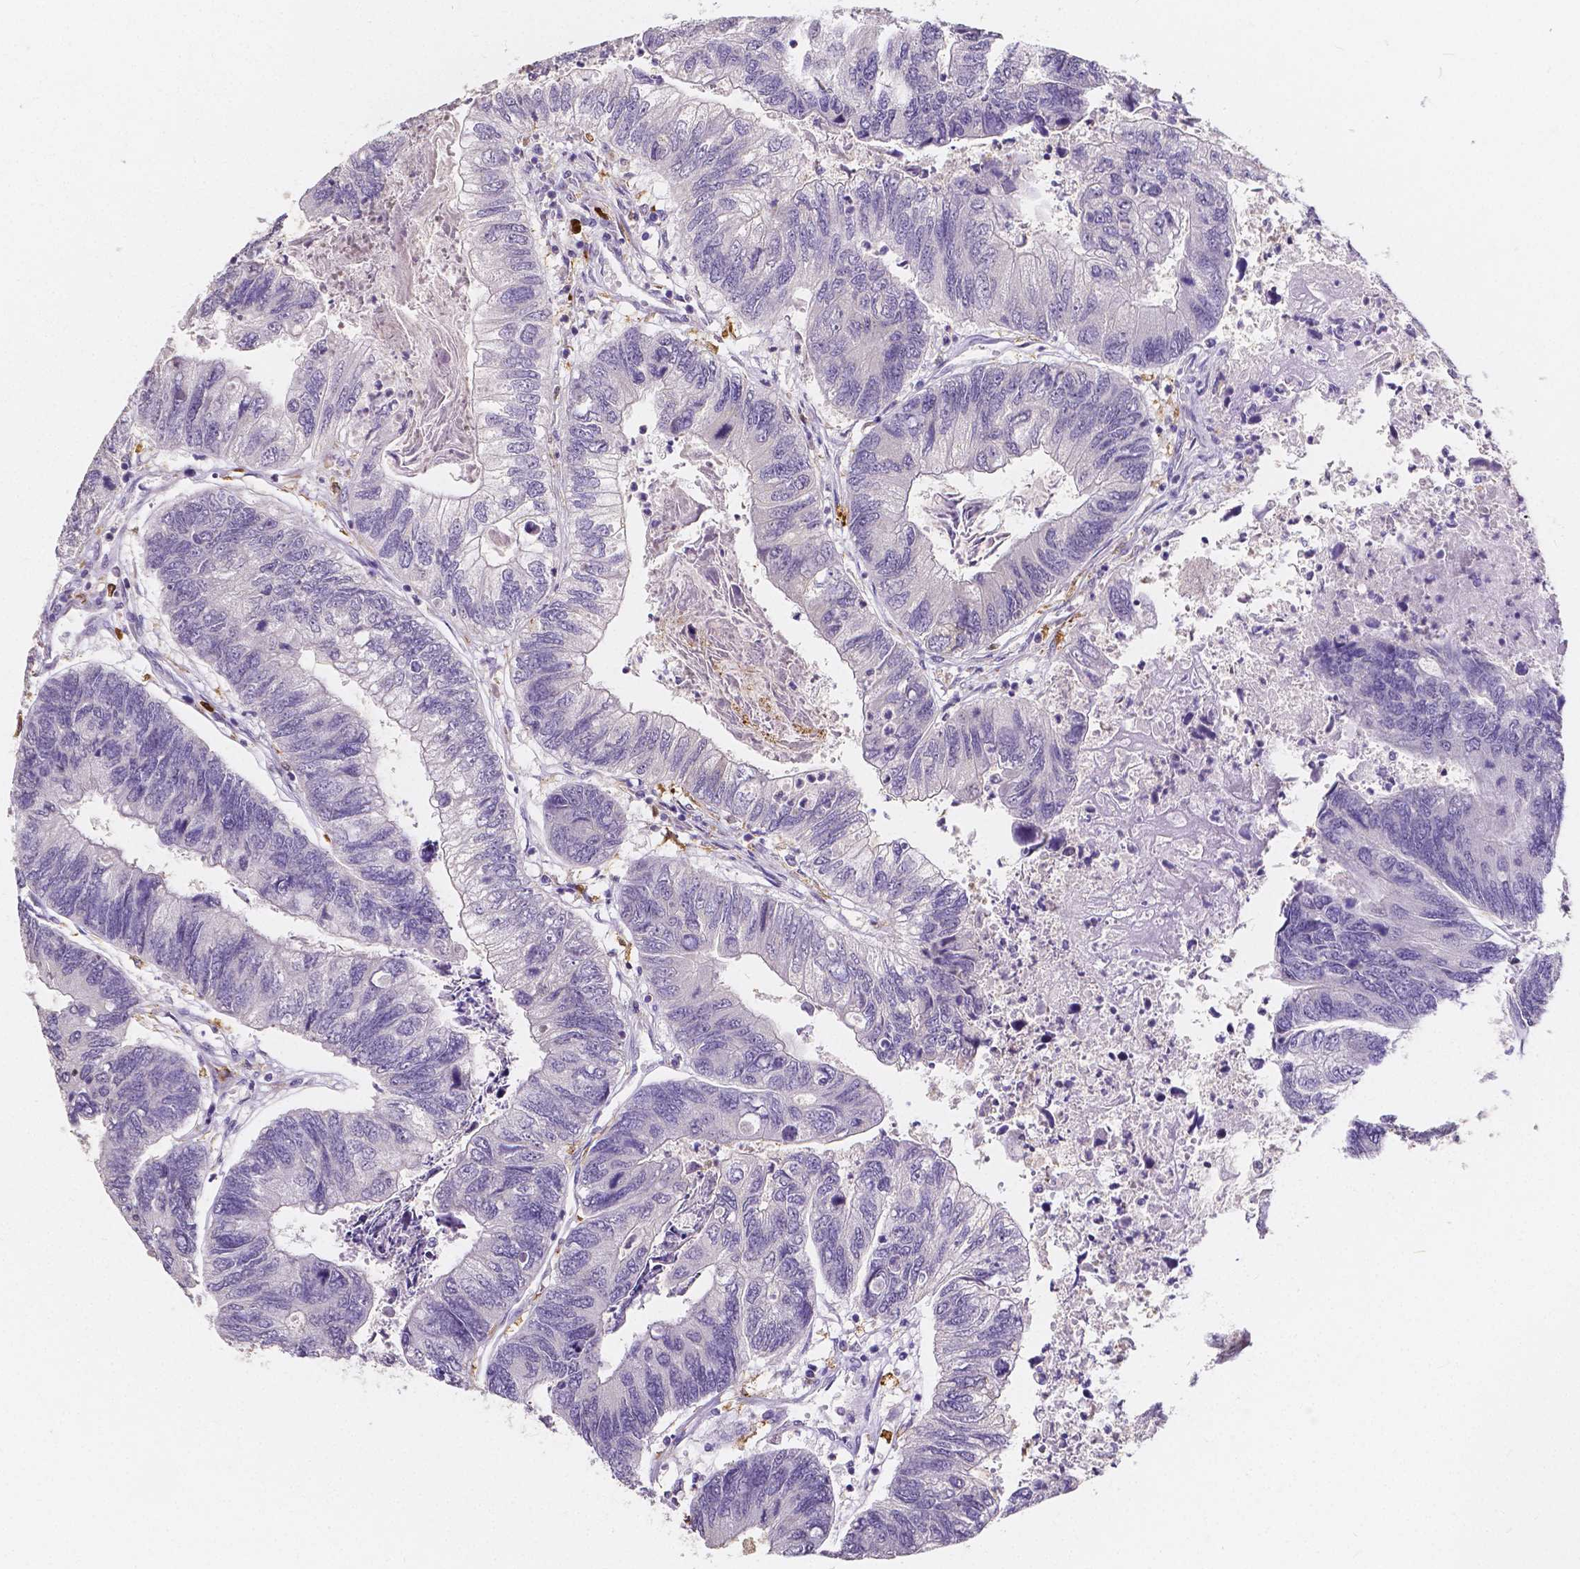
{"staining": {"intensity": "negative", "quantity": "none", "location": "none"}, "tissue": "colorectal cancer", "cell_type": "Tumor cells", "image_type": "cancer", "snomed": [{"axis": "morphology", "description": "Adenocarcinoma, NOS"}, {"axis": "topography", "description": "Colon"}], "caption": "Immunohistochemistry histopathology image of neoplastic tissue: human colorectal adenocarcinoma stained with DAB (3,3'-diaminobenzidine) shows no significant protein expression in tumor cells.", "gene": "ACP5", "patient": {"sex": "female", "age": 67}}